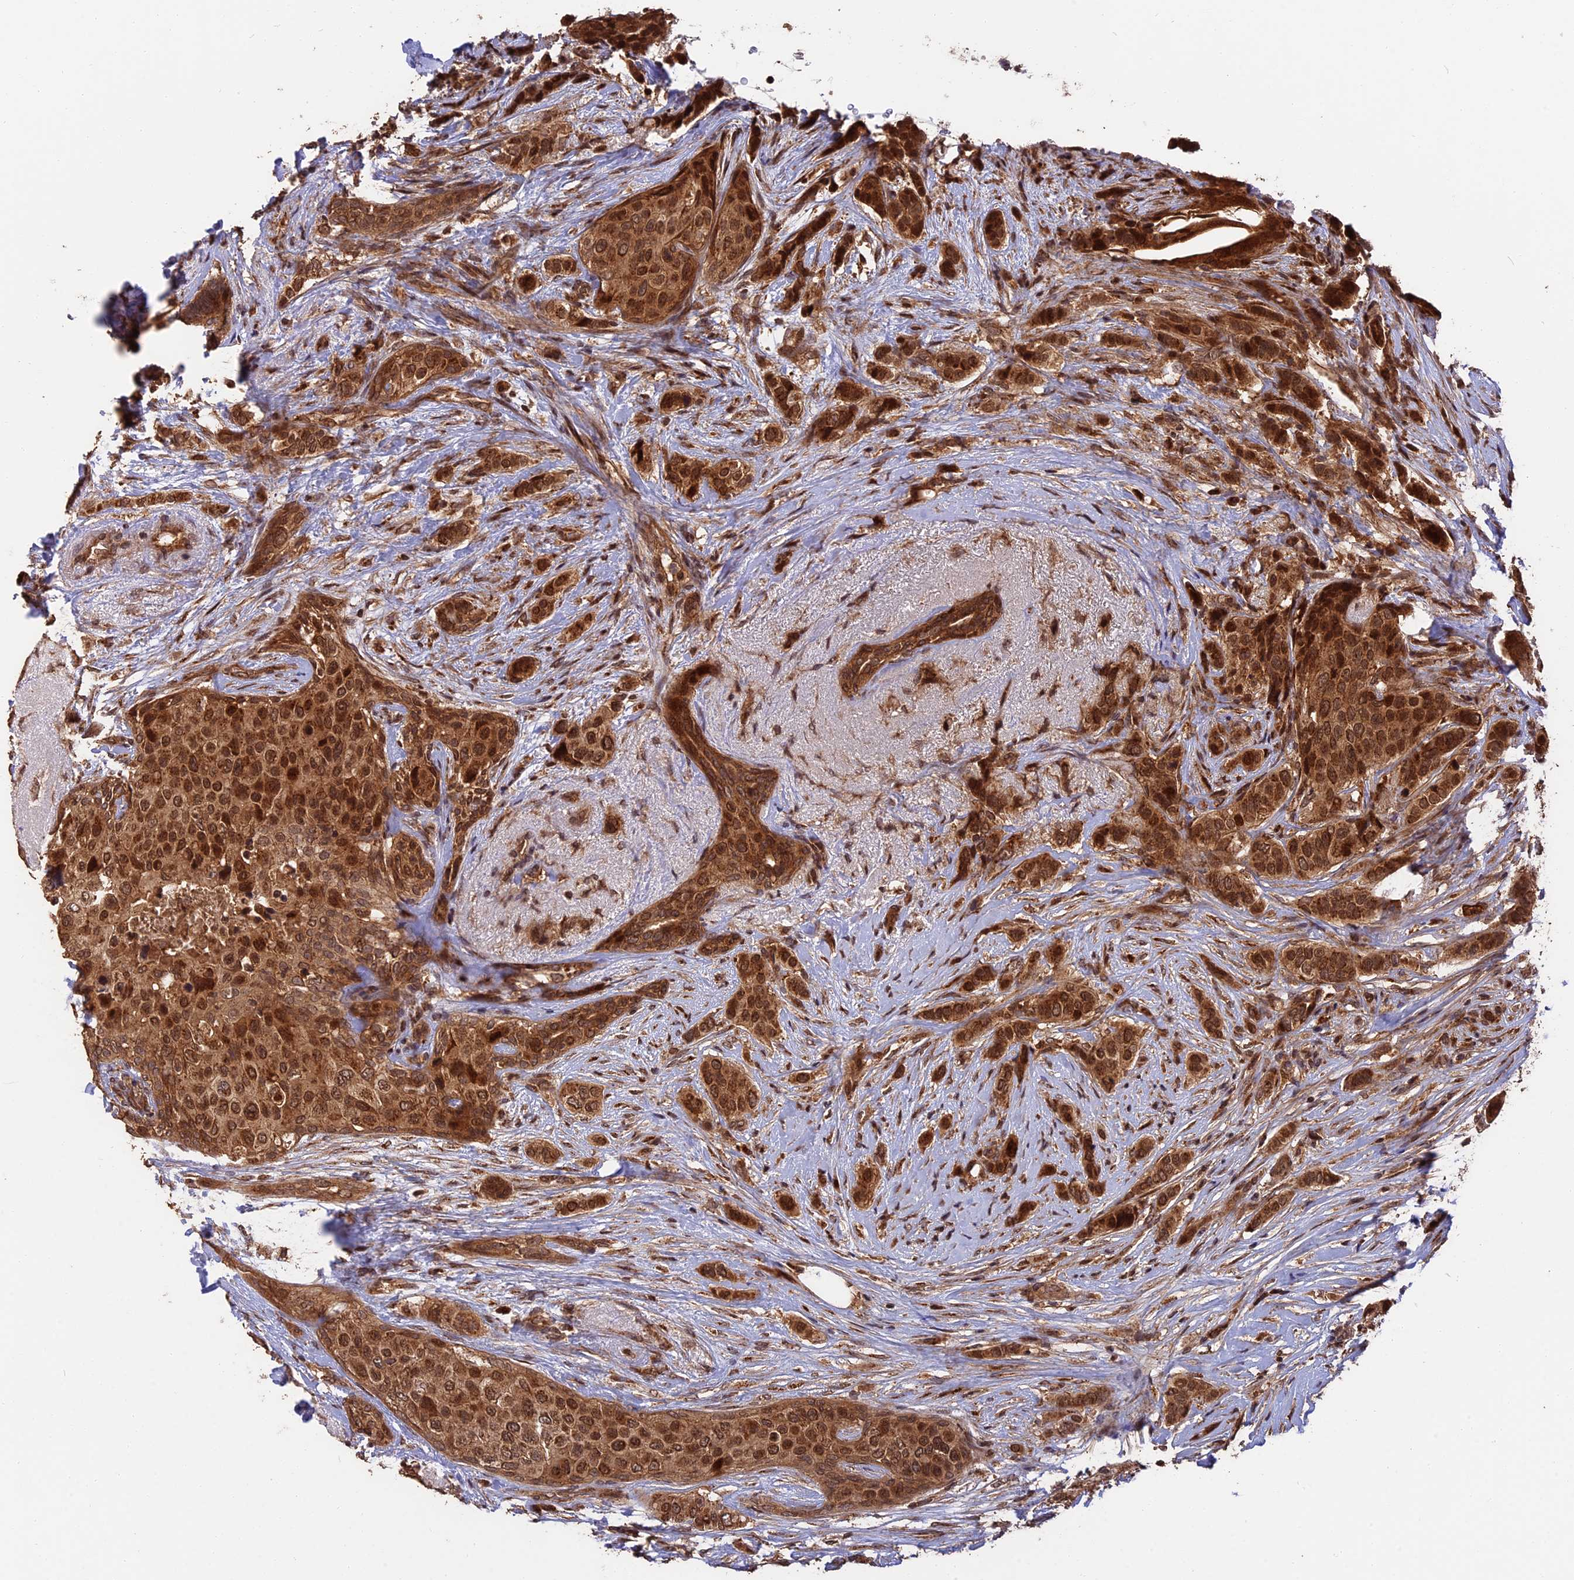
{"staining": {"intensity": "strong", "quantity": ">75%", "location": "cytoplasmic/membranous,nuclear"}, "tissue": "breast cancer", "cell_type": "Tumor cells", "image_type": "cancer", "snomed": [{"axis": "morphology", "description": "Lobular carcinoma"}, {"axis": "topography", "description": "Breast"}], "caption": "Strong cytoplasmic/membranous and nuclear positivity is present in approximately >75% of tumor cells in breast cancer (lobular carcinoma). Immunohistochemistry (ihc) stains the protein in brown and the nuclei are stained blue.", "gene": "ESCO1", "patient": {"sex": "female", "age": 51}}